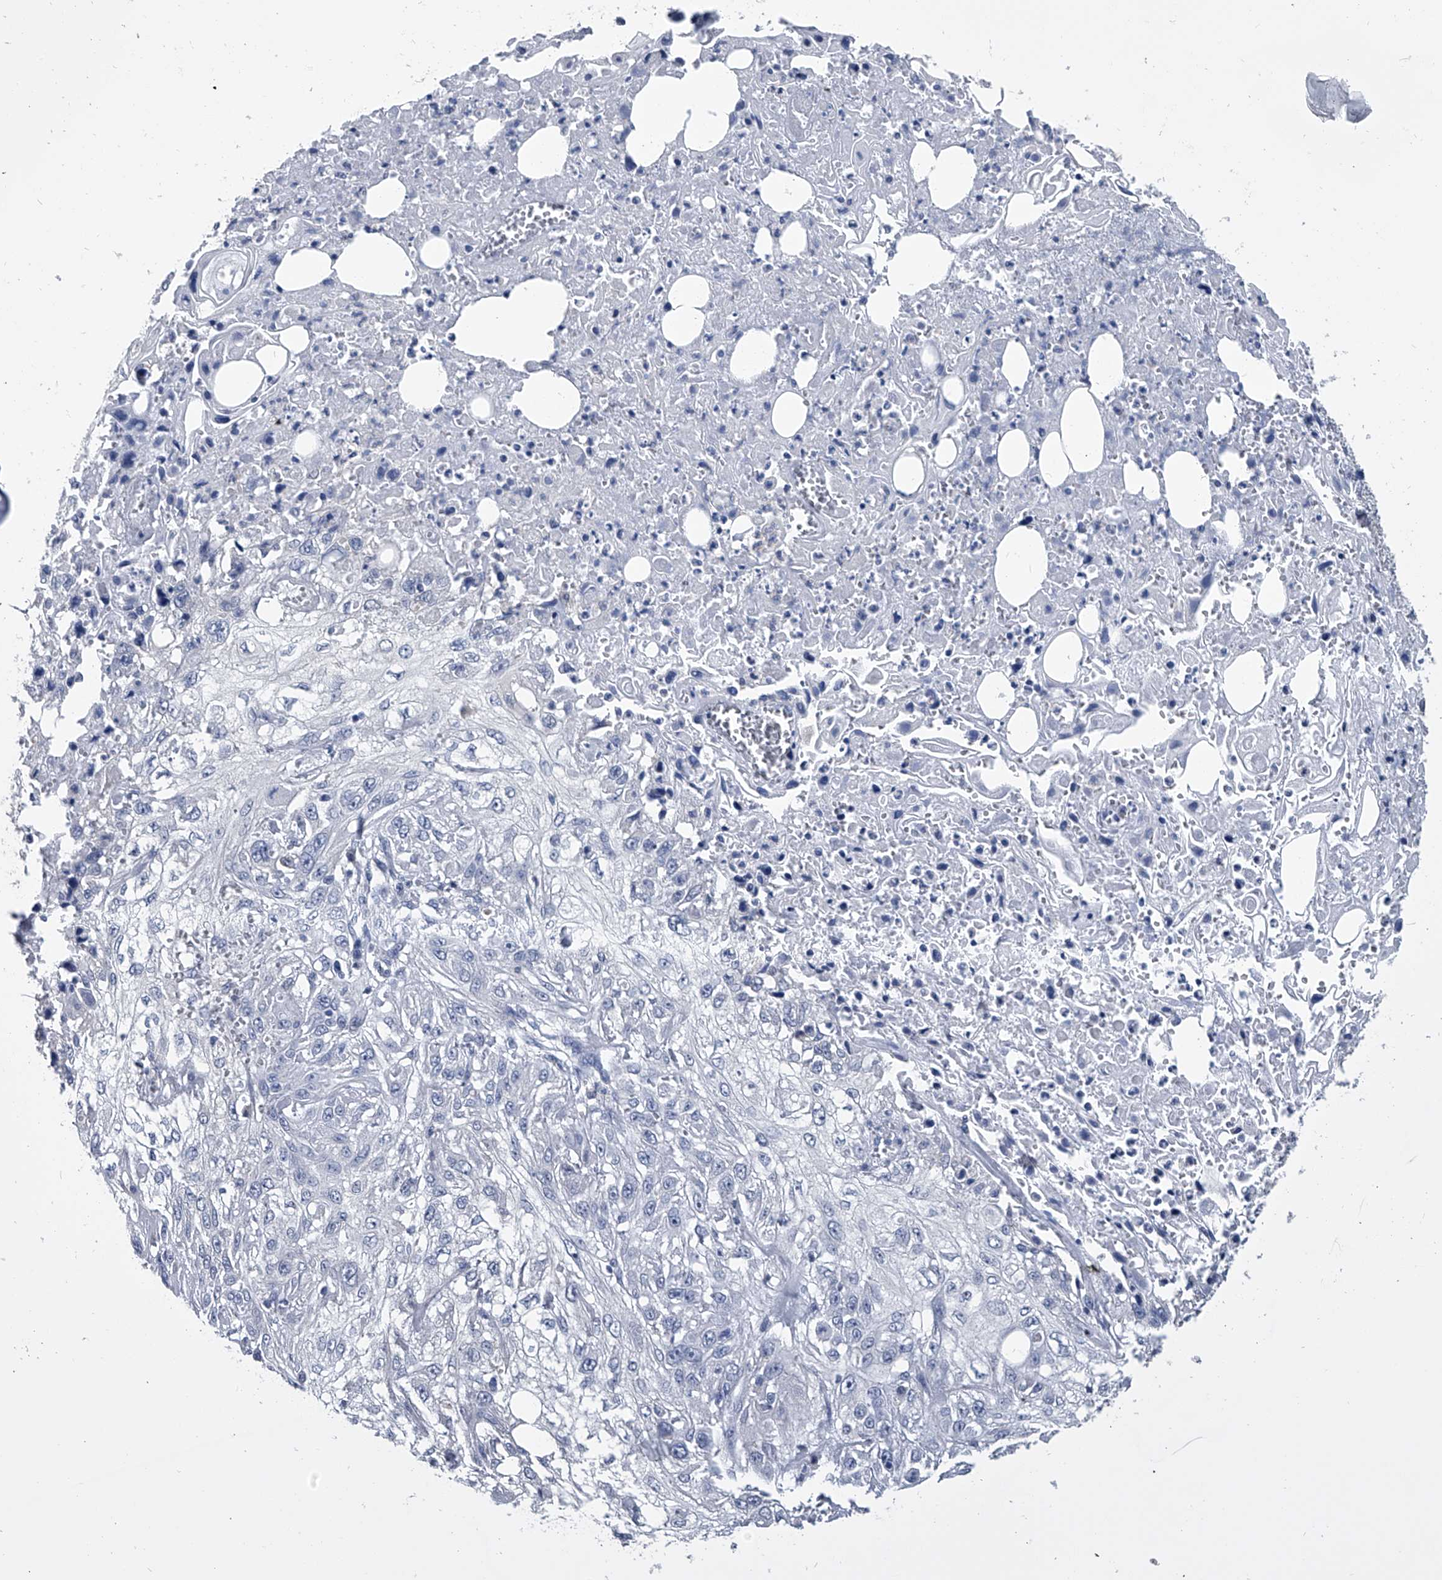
{"staining": {"intensity": "negative", "quantity": "none", "location": "none"}, "tissue": "skin cancer", "cell_type": "Tumor cells", "image_type": "cancer", "snomed": [{"axis": "morphology", "description": "Squamous cell carcinoma, NOS"}, {"axis": "topography", "description": "Skin"}], "caption": "This is a photomicrograph of immunohistochemistry (IHC) staining of skin cancer (squamous cell carcinoma), which shows no expression in tumor cells.", "gene": "PDXK", "patient": {"sex": "male", "age": 75}}